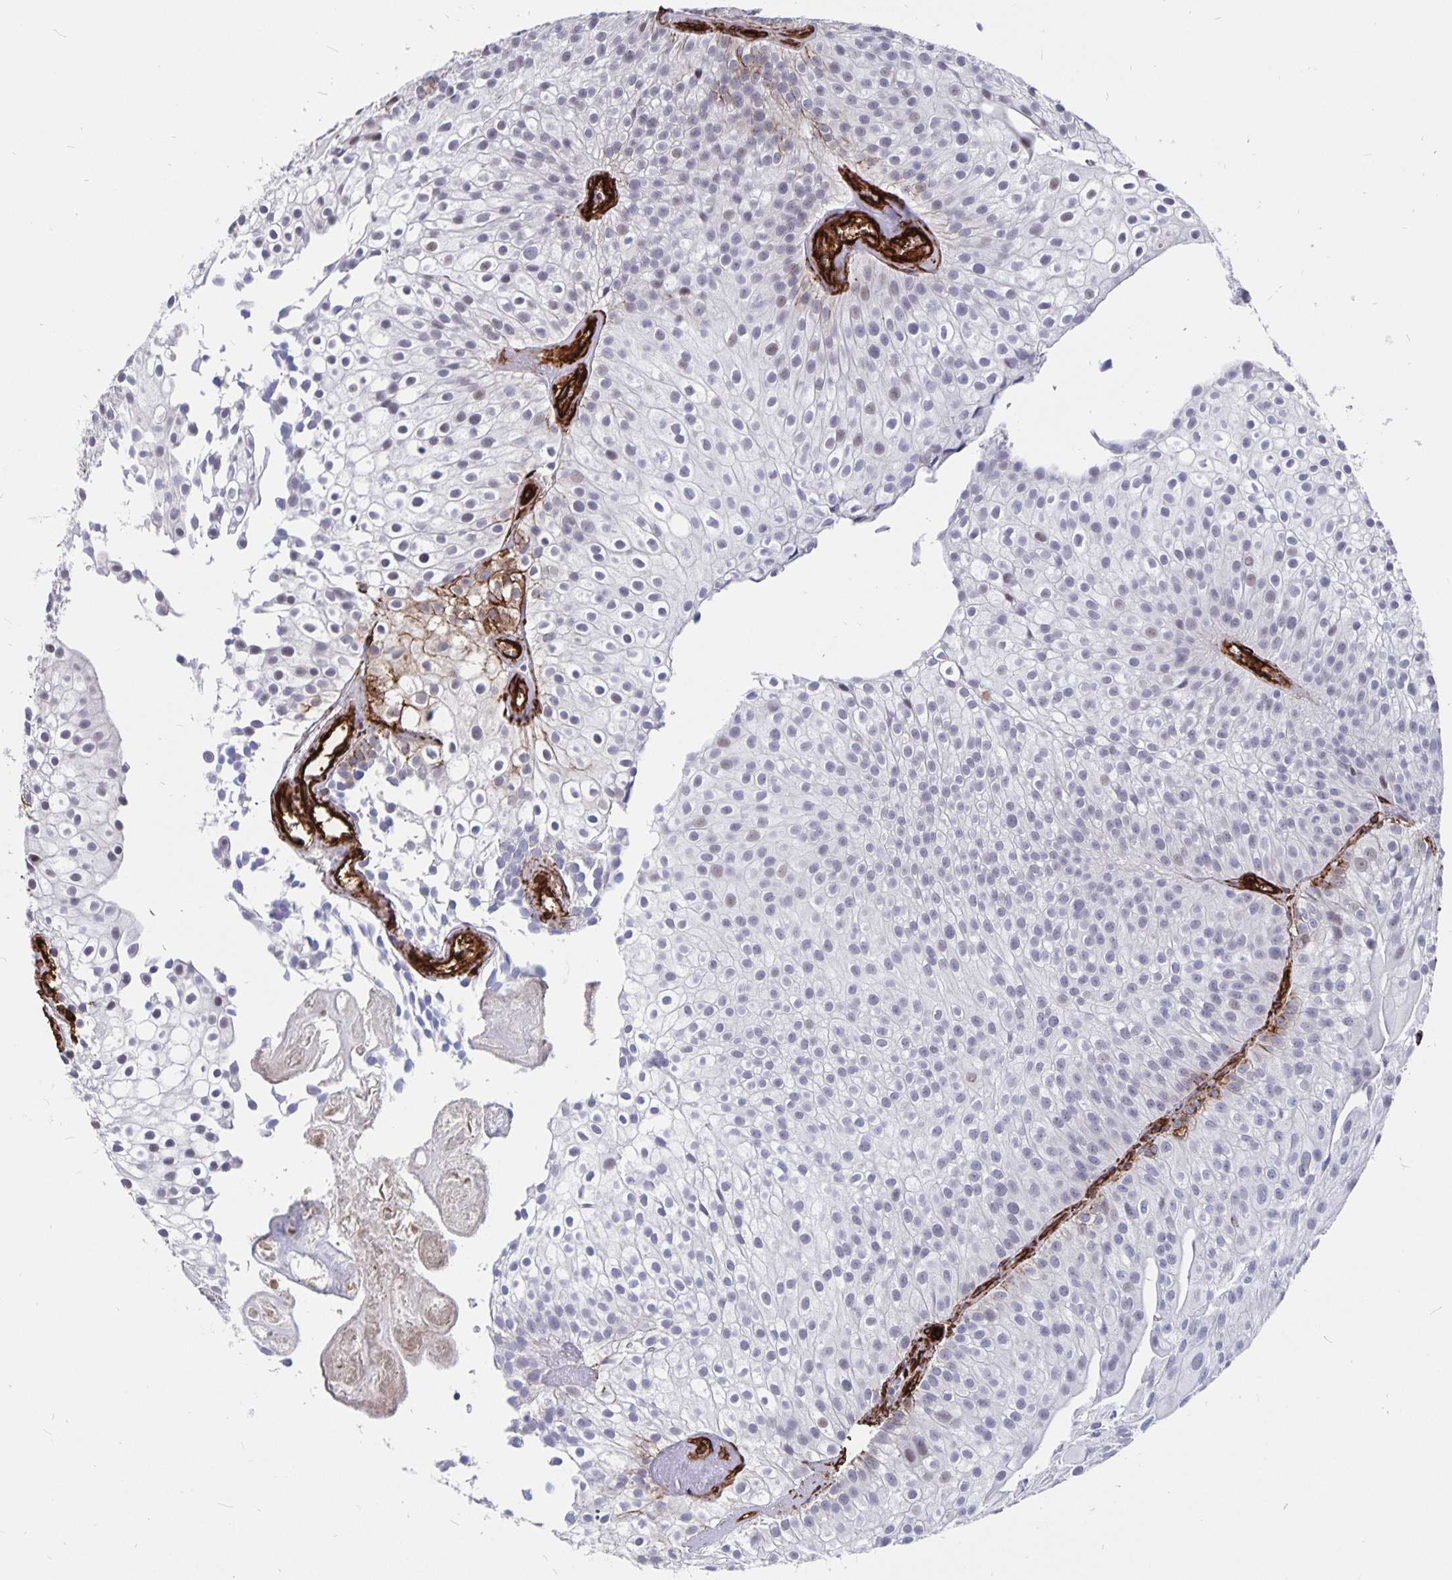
{"staining": {"intensity": "moderate", "quantity": "<25%", "location": "cytoplasmic/membranous"}, "tissue": "urothelial cancer", "cell_type": "Tumor cells", "image_type": "cancer", "snomed": [{"axis": "morphology", "description": "Urothelial carcinoma, Low grade"}, {"axis": "topography", "description": "Urinary bladder"}], "caption": "Urothelial carcinoma (low-grade) tissue demonstrates moderate cytoplasmic/membranous staining in approximately <25% of tumor cells, visualized by immunohistochemistry. Using DAB (brown) and hematoxylin (blue) stains, captured at high magnification using brightfield microscopy.", "gene": "DCHS2", "patient": {"sex": "male", "age": 70}}